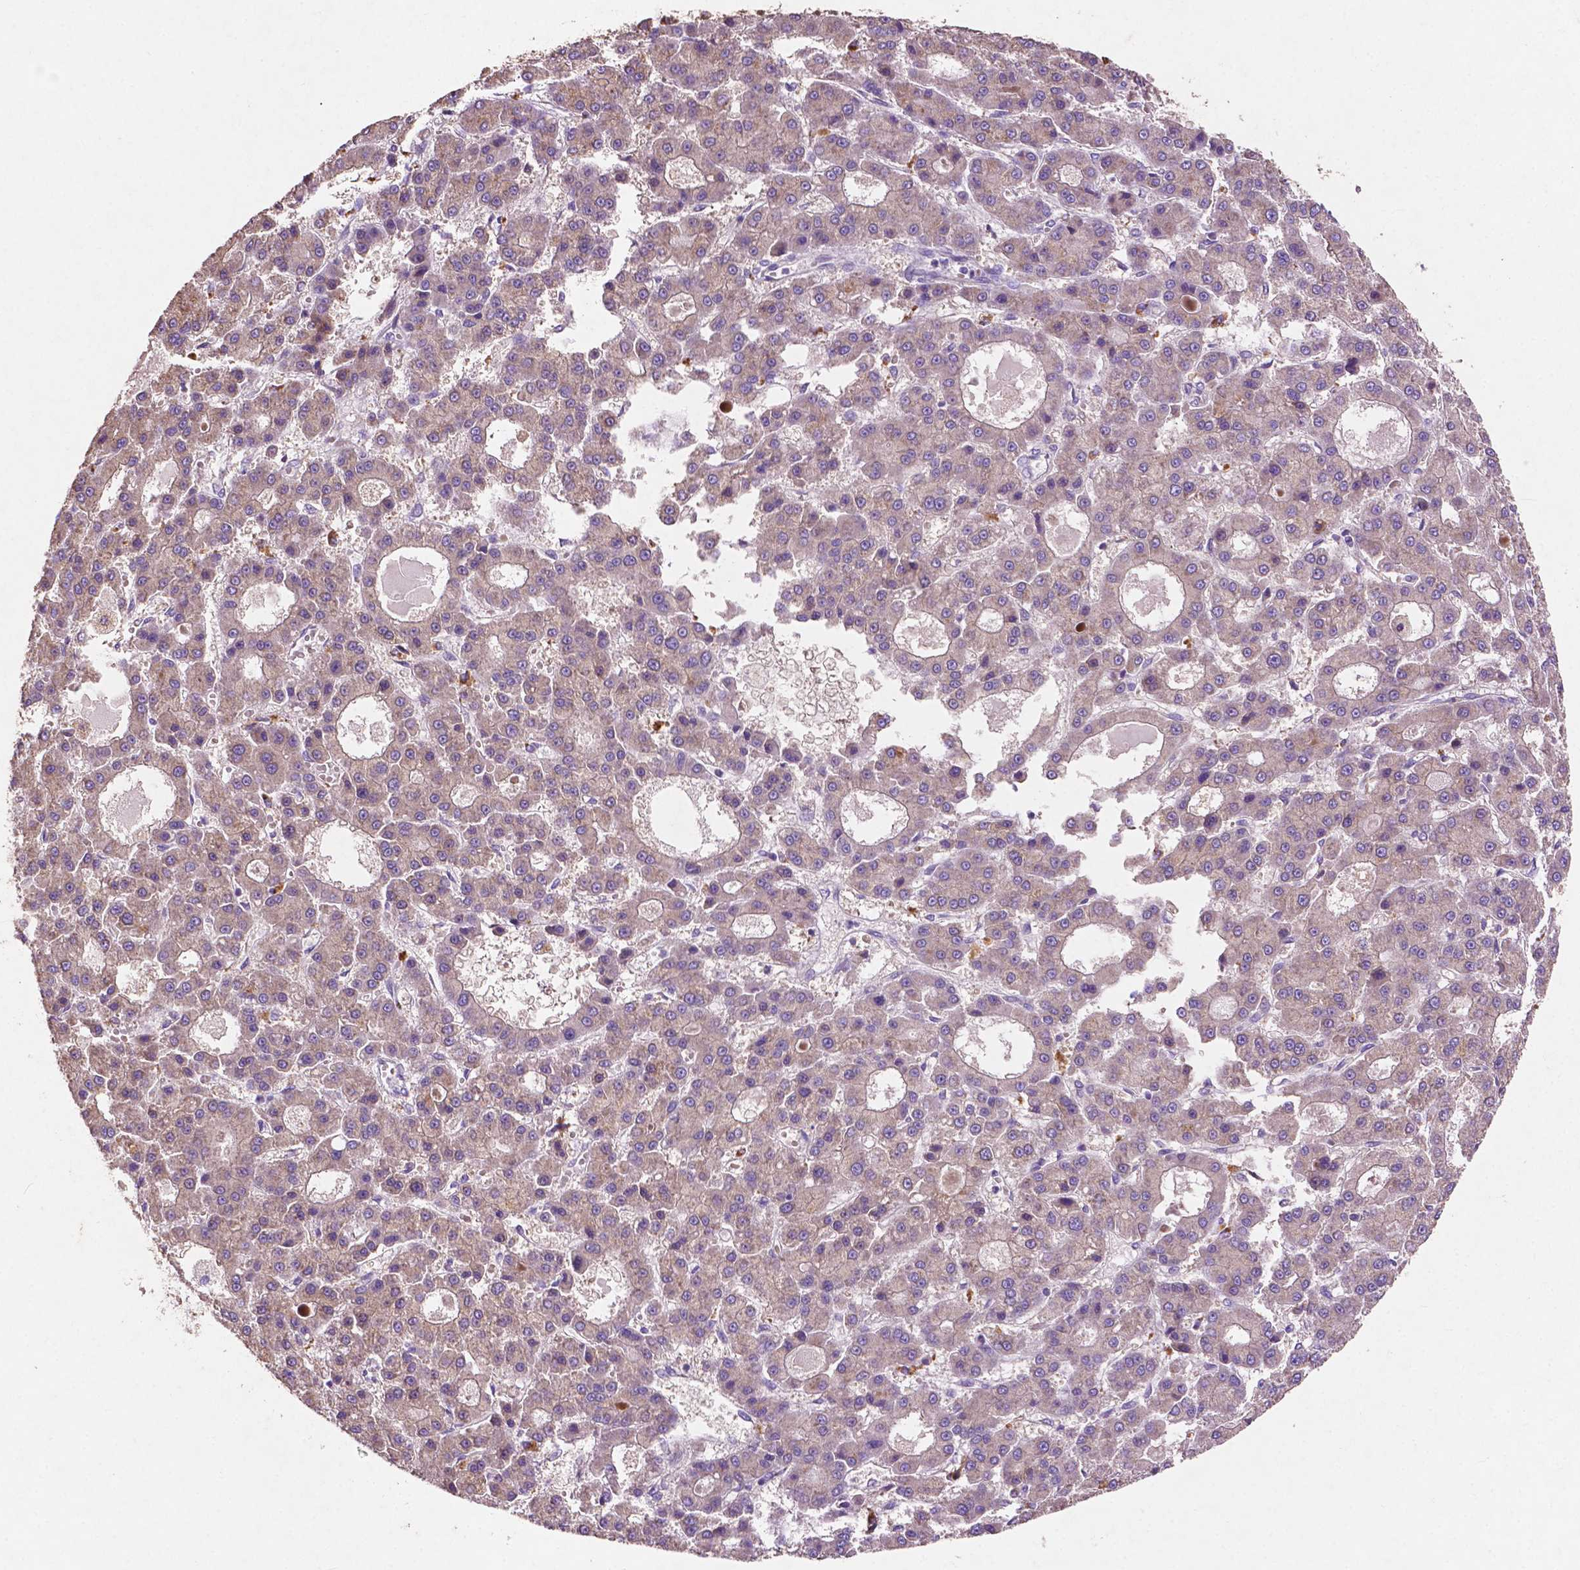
{"staining": {"intensity": "negative", "quantity": "none", "location": "none"}, "tissue": "liver cancer", "cell_type": "Tumor cells", "image_type": "cancer", "snomed": [{"axis": "morphology", "description": "Carcinoma, Hepatocellular, NOS"}, {"axis": "topography", "description": "Liver"}], "caption": "High magnification brightfield microscopy of liver hepatocellular carcinoma stained with DAB (3,3'-diaminobenzidine) (brown) and counterstained with hematoxylin (blue): tumor cells show no significant staining.", "gene": "MBTPS1", "patient": {"sex": "male", "age": 70}}